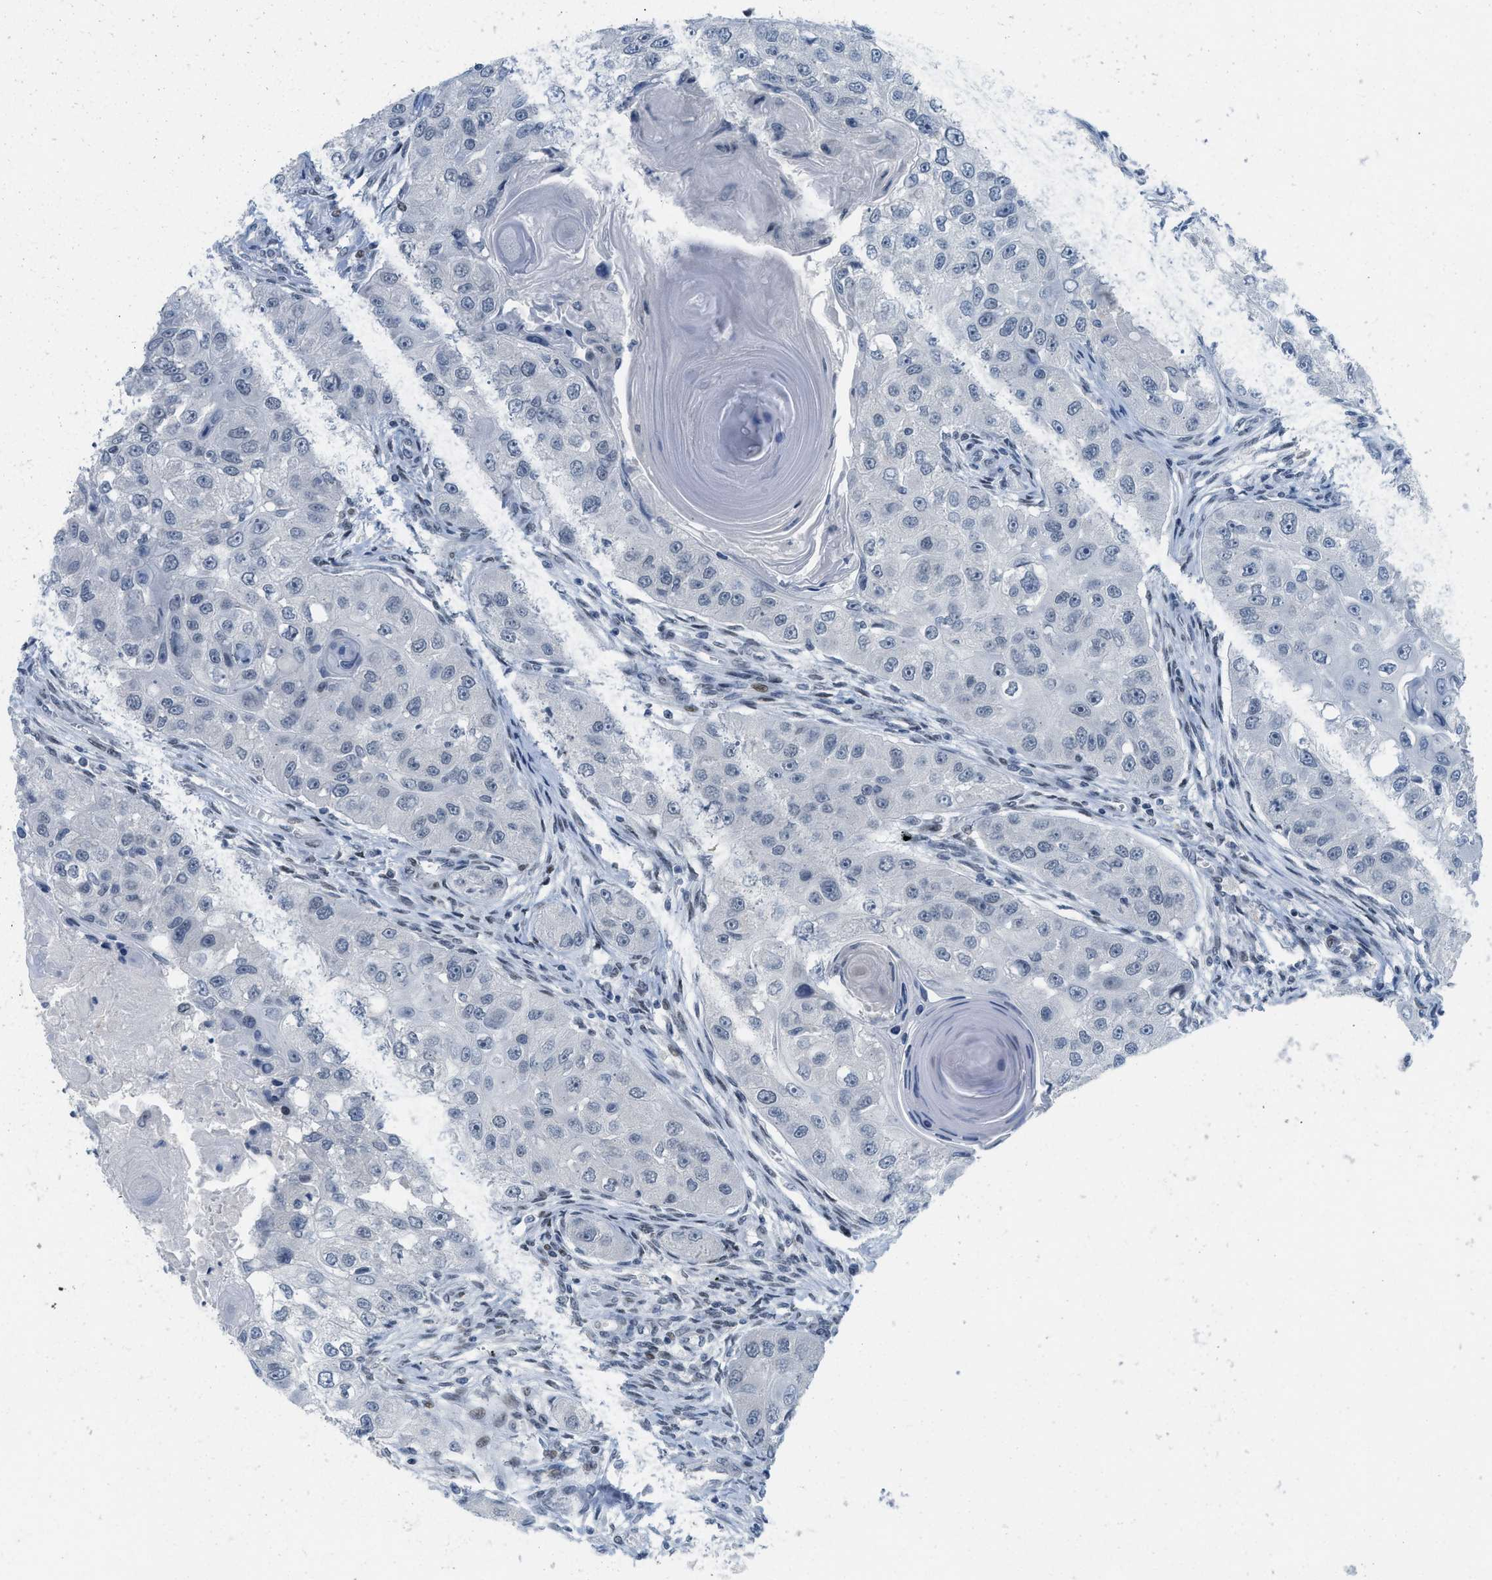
{"staining": {"intensity": "negative", "quantity": "none", "location": "none"}, "tissue": "head and neck cancer", "cell_type": "Tumor cells", "image_type": "cancer", "snomed": [{"axis": "morphology", "description": "Normal tissue, NOS"}, {"axis": "morphology", "description": "Squamous cell carcinoma, NOS"}, {"axis": "topography", "description": "Skeletal muscle"}, {"axis": "topography", "description": "Head-Neck"}], "caption": "IHC photomicrograph of neoplastic tissue: squamous cell carcinoma (head and neck) stained with DAB demonstrates no significant protein positivity in tumor cells.", "gene": "PBX1", "patient": {"sex": "male", "age": 51}}